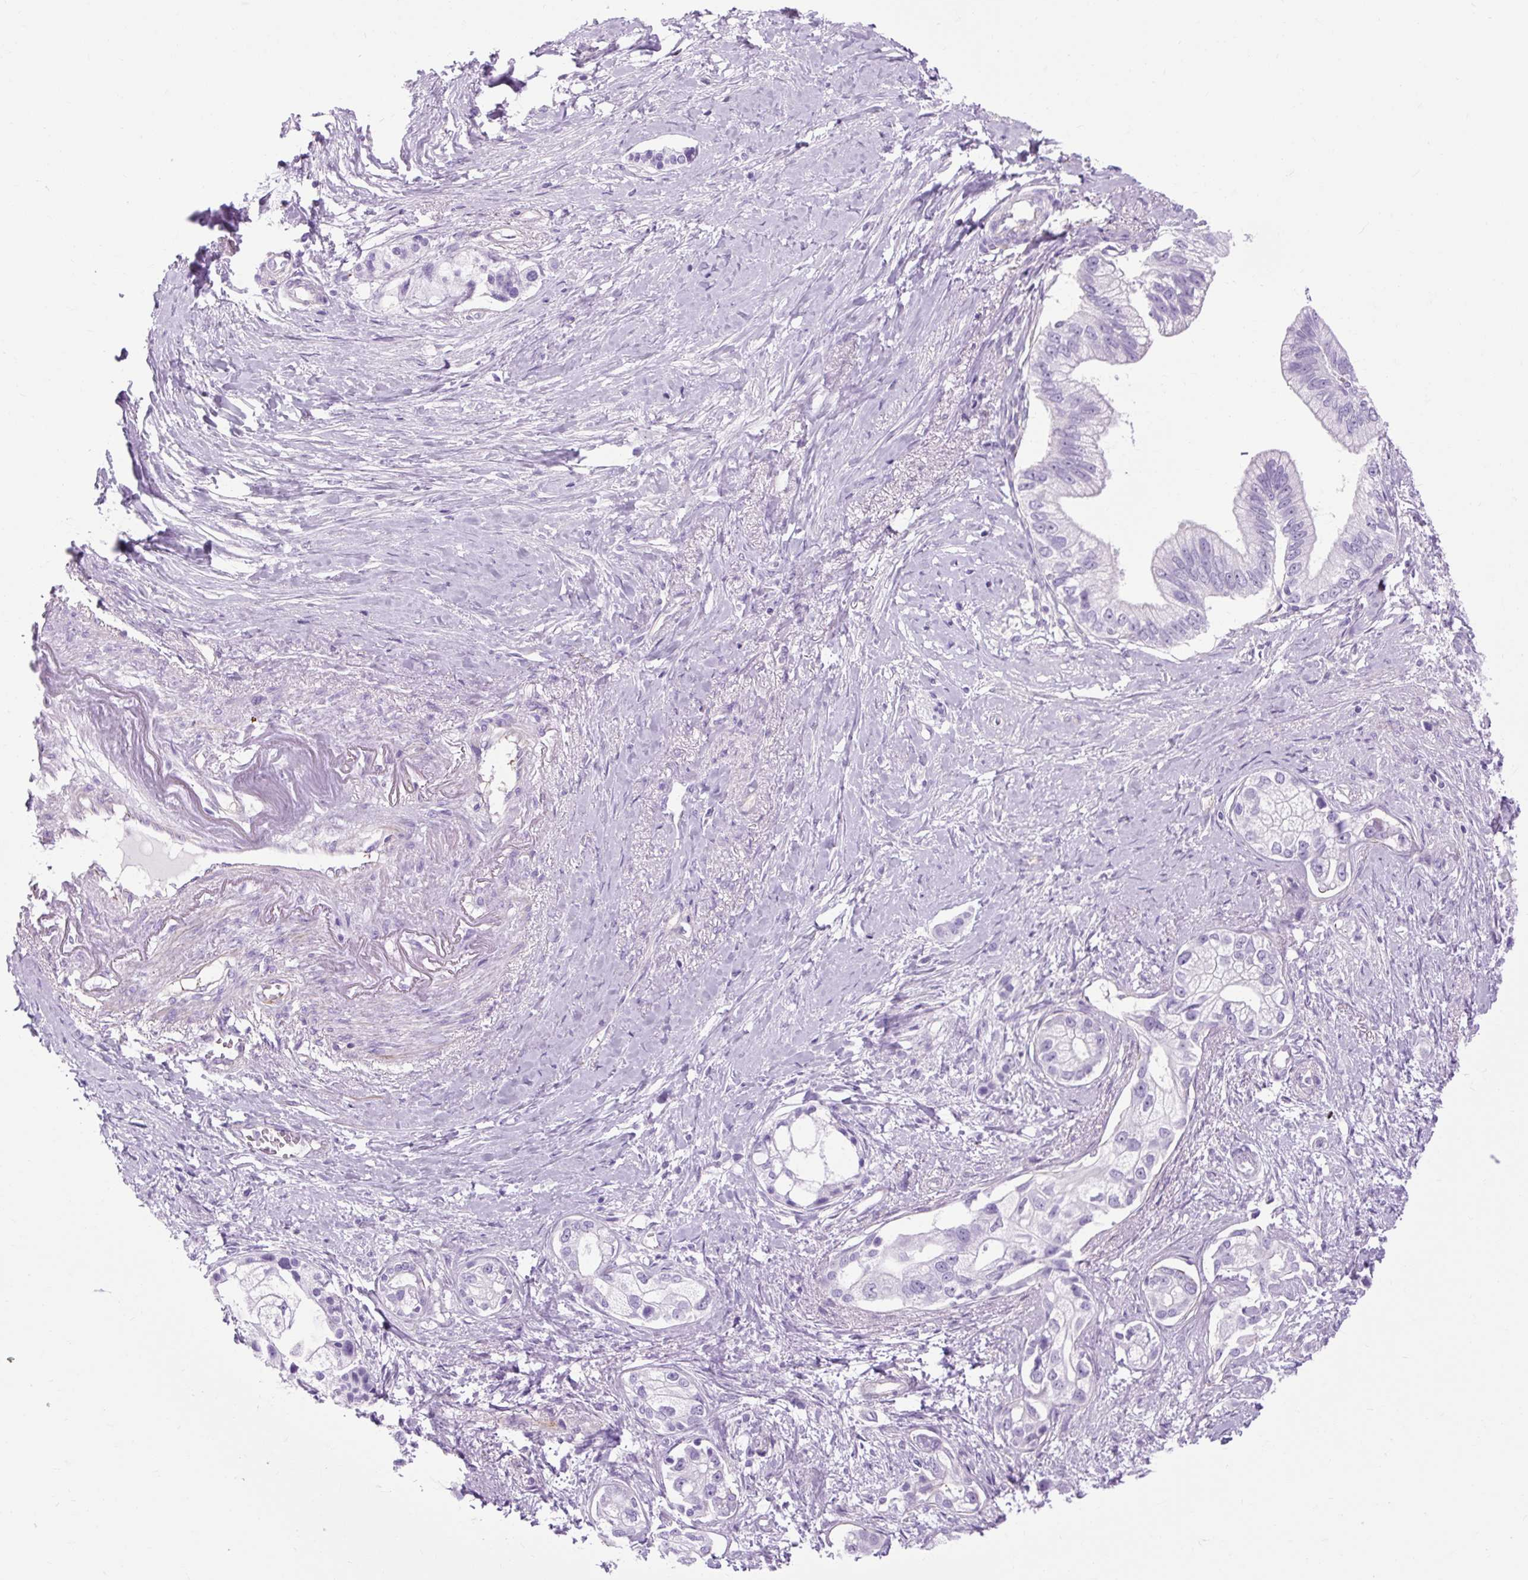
{"staining": {"intensity": "negative", "quantity": "none", "location": "none"}, "tissue": "pancreatic cancer", "cell_type": "Tumor cells", "image_type": "cancer", "snomed": [{"axis": "morphology", "description": "Adenocarcinoma, NOS"}, {"axis": "topography", "description": "Pancreas"}], "caption": "Human pancreatic cancer stained for a protein using immunohistochemistry exhibits no expression in tumor cells.", "gene": "OOEP", "patient": {"sex": "male", "age": 70}}